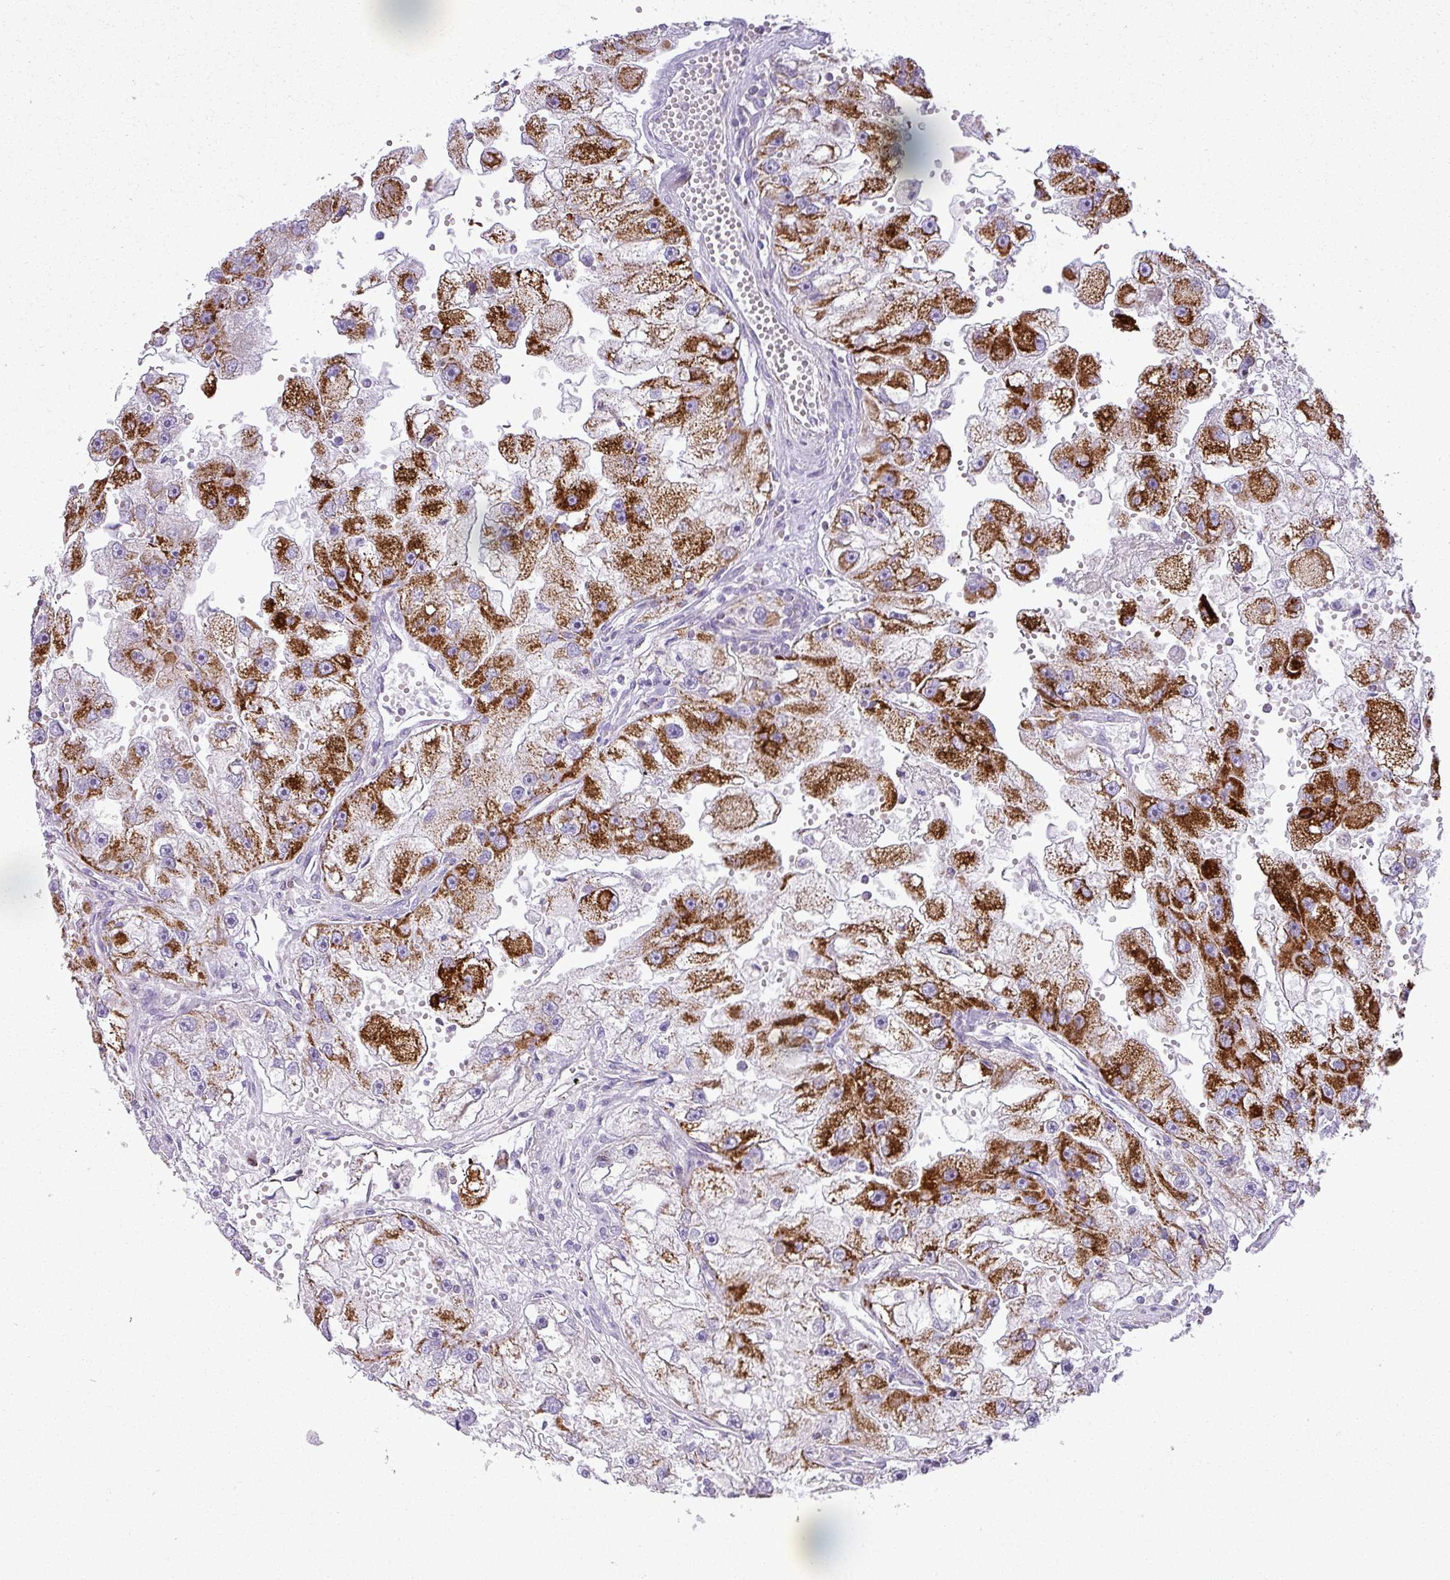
{"staining": {"intensity": "strong", "quantity": ">75%", "location": "cytoplasmic/membranous"}, "tissue": "renal cancer", "cell_type": "Tumor cells", "image_type": "cancer", "snomed": [{"axis": "morphology", "description": "Adenocarcinoma, NOS"}, {"axis": "topography", "description": "Kidney"}], "caption": "The histopathology image demonstrates staining of renal cancer (adenocarcinoma), revealing strong cytoplasmic/membranous protein expression (brown color) within tumor cells.", "gene": "ZNF81", "patient": {"sex": "male", "age": 63}}